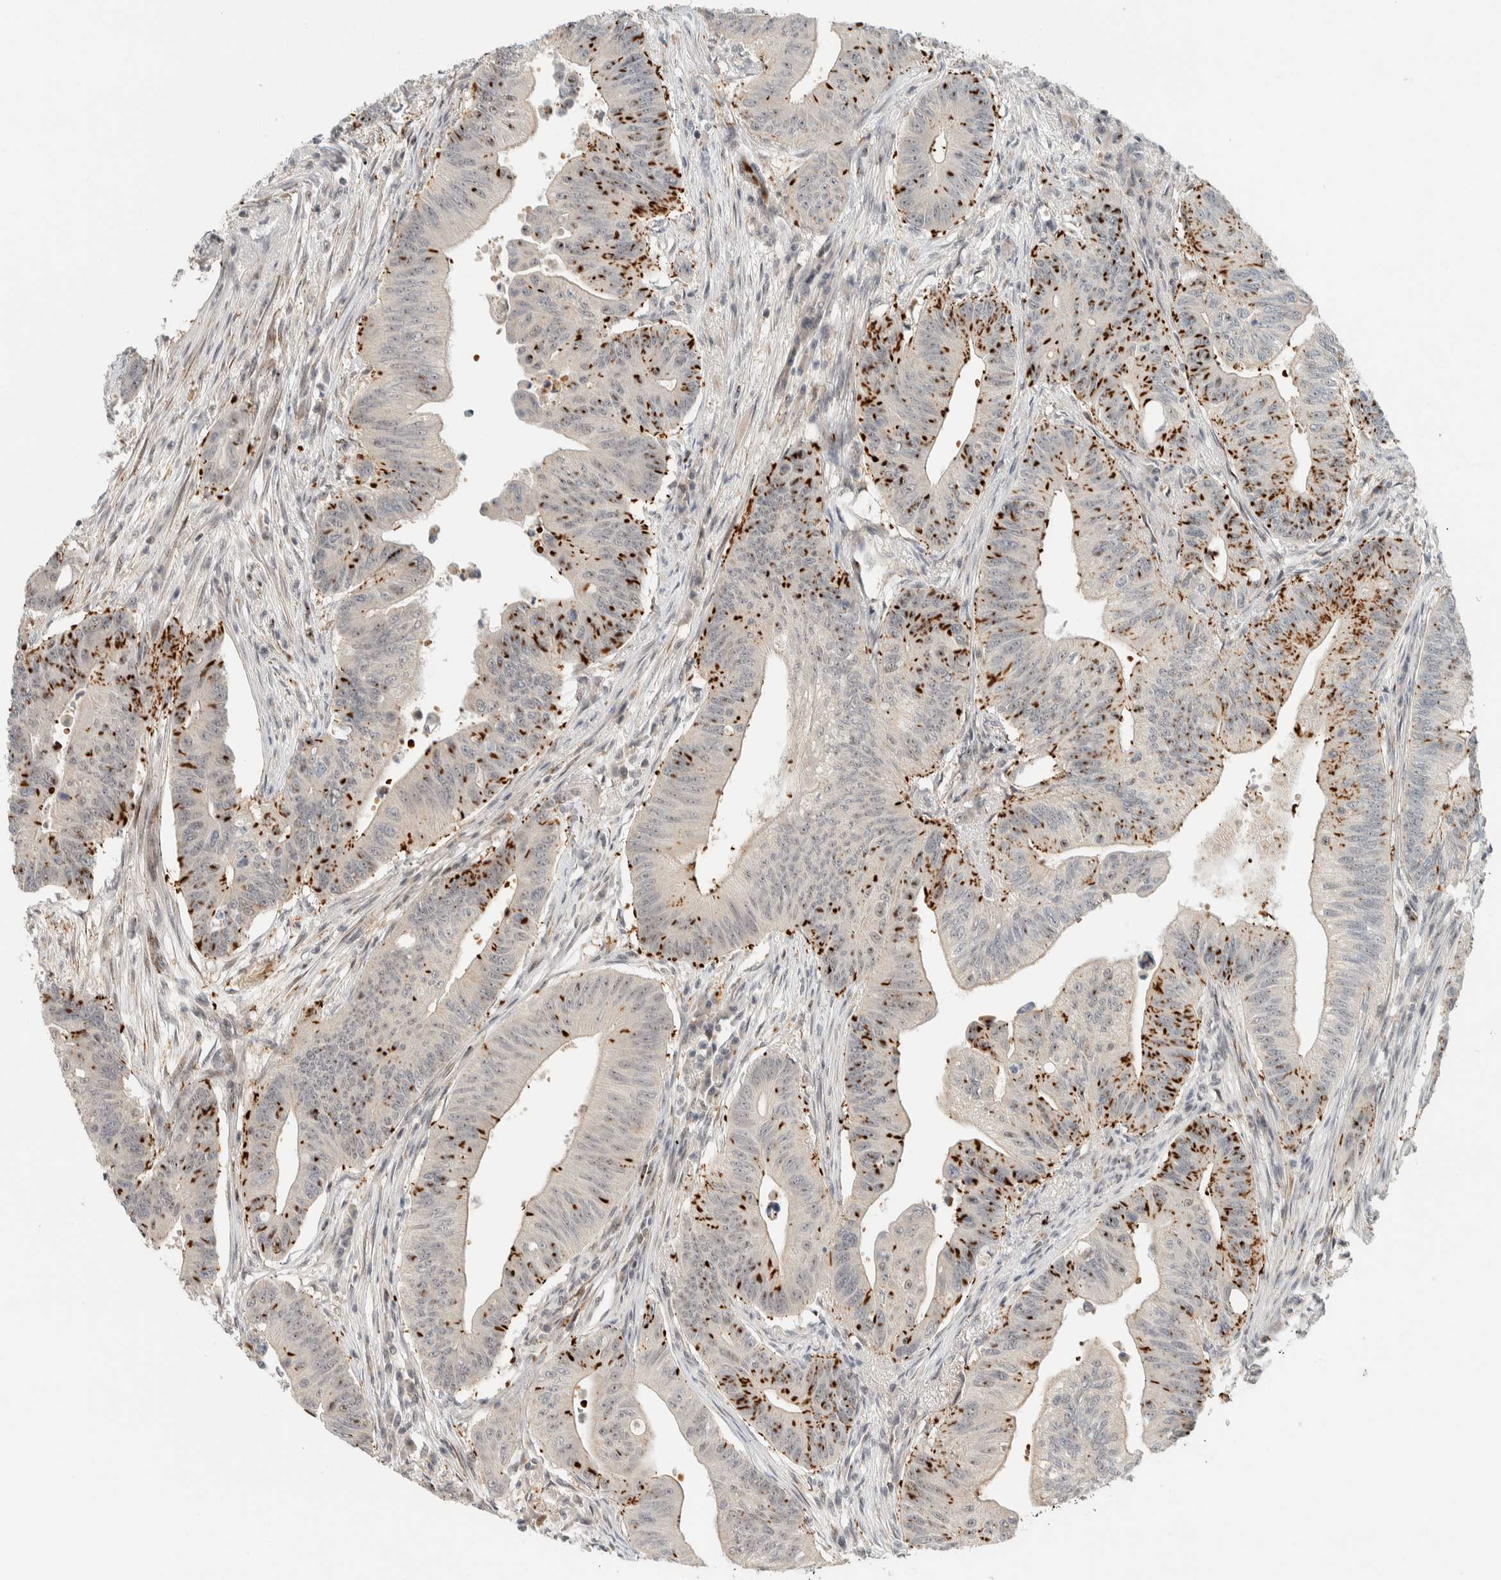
{"staining": {"intensity": "strong", "quantity": "25%-75%", "location": "cytoplasmic/membranous"}, "tissue": "colorectal cancer", "cell_type": "Tumor cells", "image_type": "cancer", "snomed": [{"axis": "morphology", "description": "Adenoma, NOS"}, {"axis": "morphology", "description": "Adenocarcinoma, NOS"}, {"axis": "topography", "description": "Colon"}], "caption": "Immunohistochemistry of human adenoma (colorectal) shows high levels of strong cytoplasmic/membranous staining in approximately 25%-75% of tumor cells. The protein of interest is stained brown, and the nuclei are stained in blue (DAB (3,3'-diaminobenzidine) IHC with brightfield microscopy, high magnification).", "gene": "ZBTB2", "patient": {"sex": "male", "age": 79}}